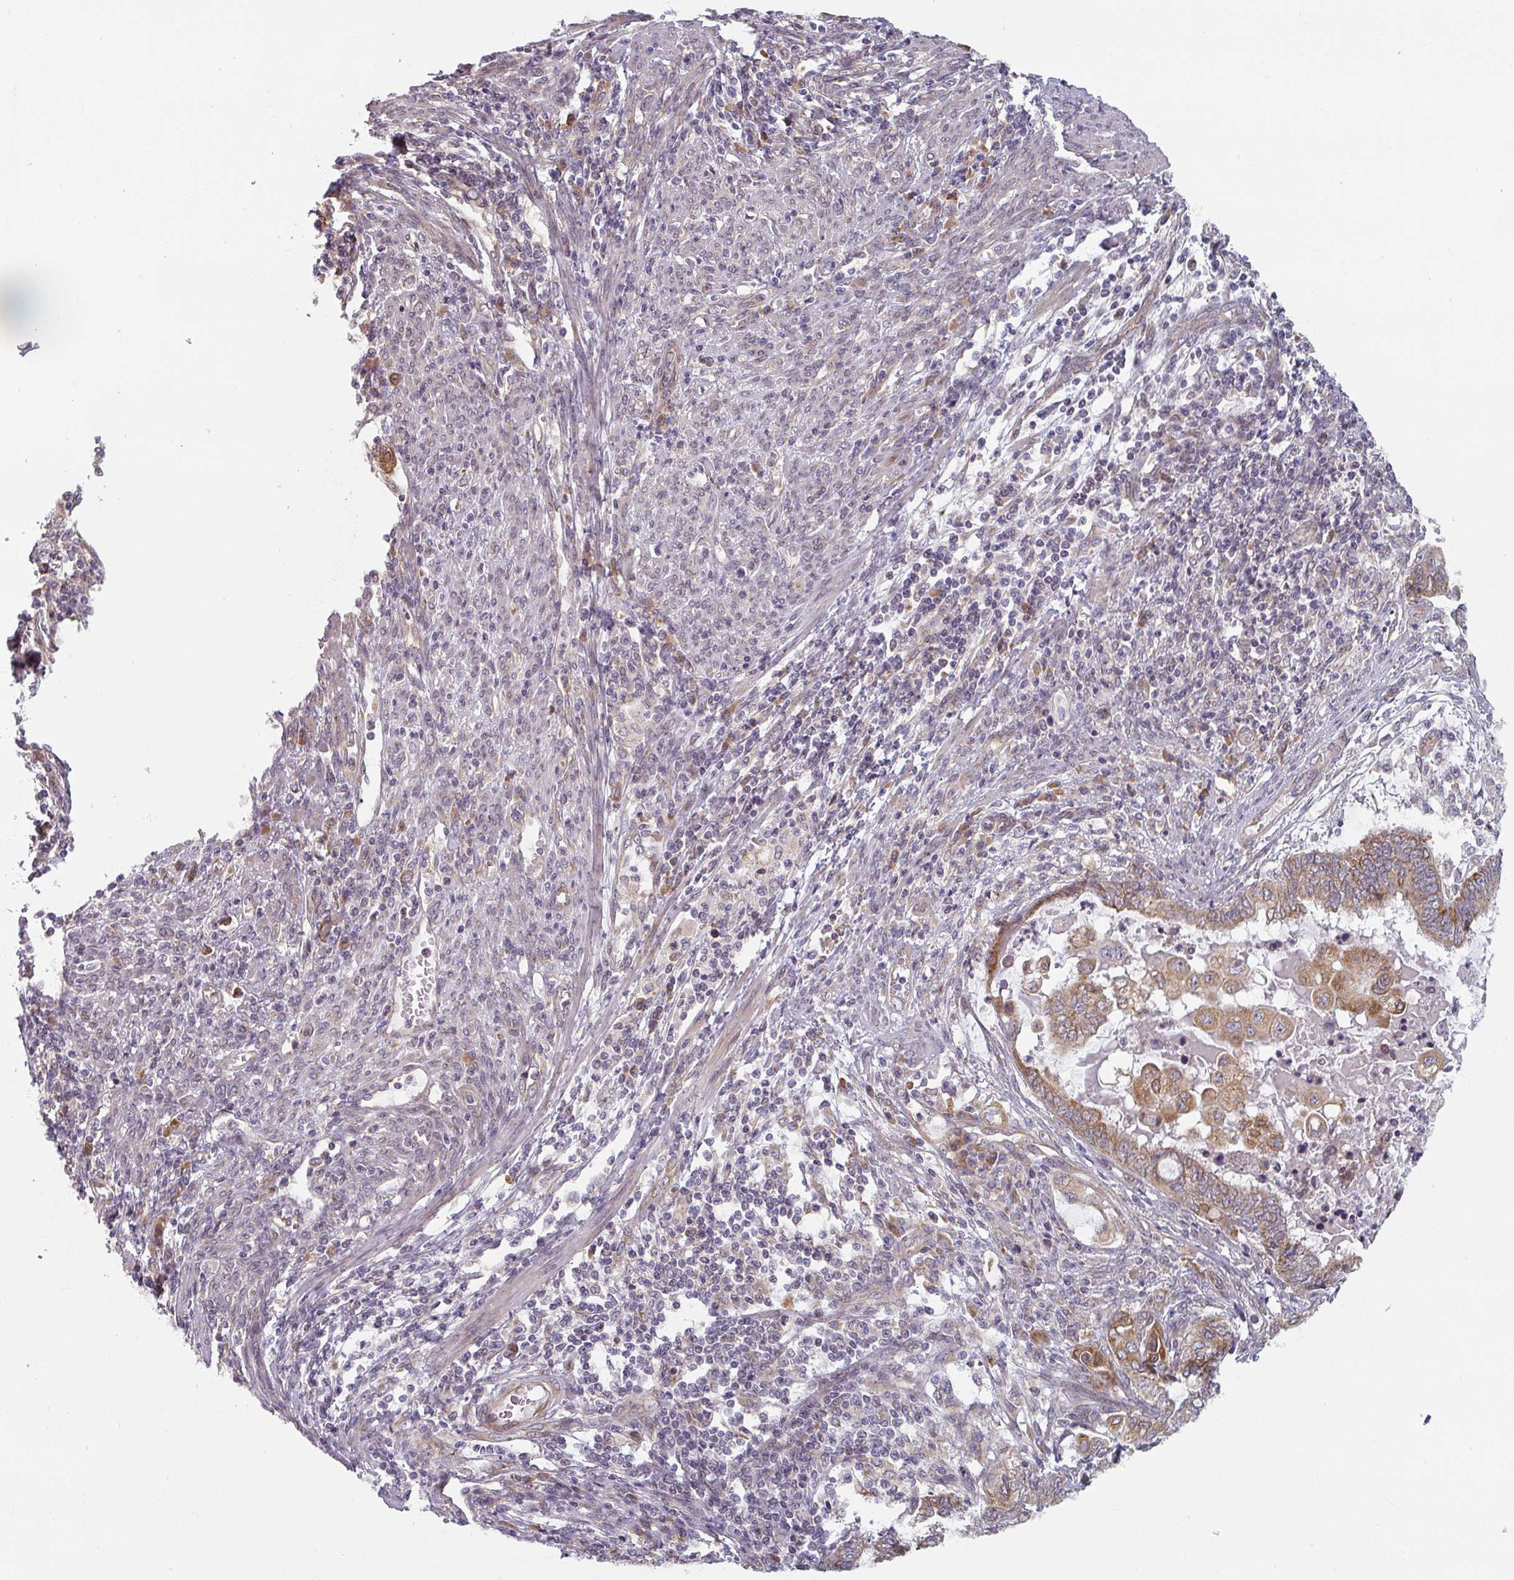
{"staining": {"intensity": "moderate", "quantity": ">75%", "location": "cytoplasmic/membranous"}, "tissue": "endometrial cancer", "cell_type": "Tumor cells", "image_type": "cancer", "snomed": [{"axis": "morphology", "description": "Adenocarcinoma, NOS"}, {"axis": "topography", "description": "Uterus"}, {"axis": "topography", "description": "Endometrium"}], "caption": "IHC histopathology image of adenocarcinoma (endometrial) stained for a protein (brown), which displays medium levels of moderate cytoplasmic/membranous staining in about >75% of tumor cells.", "gene": "TAPT1", "patient": {"sex": "female", "age": 70}}